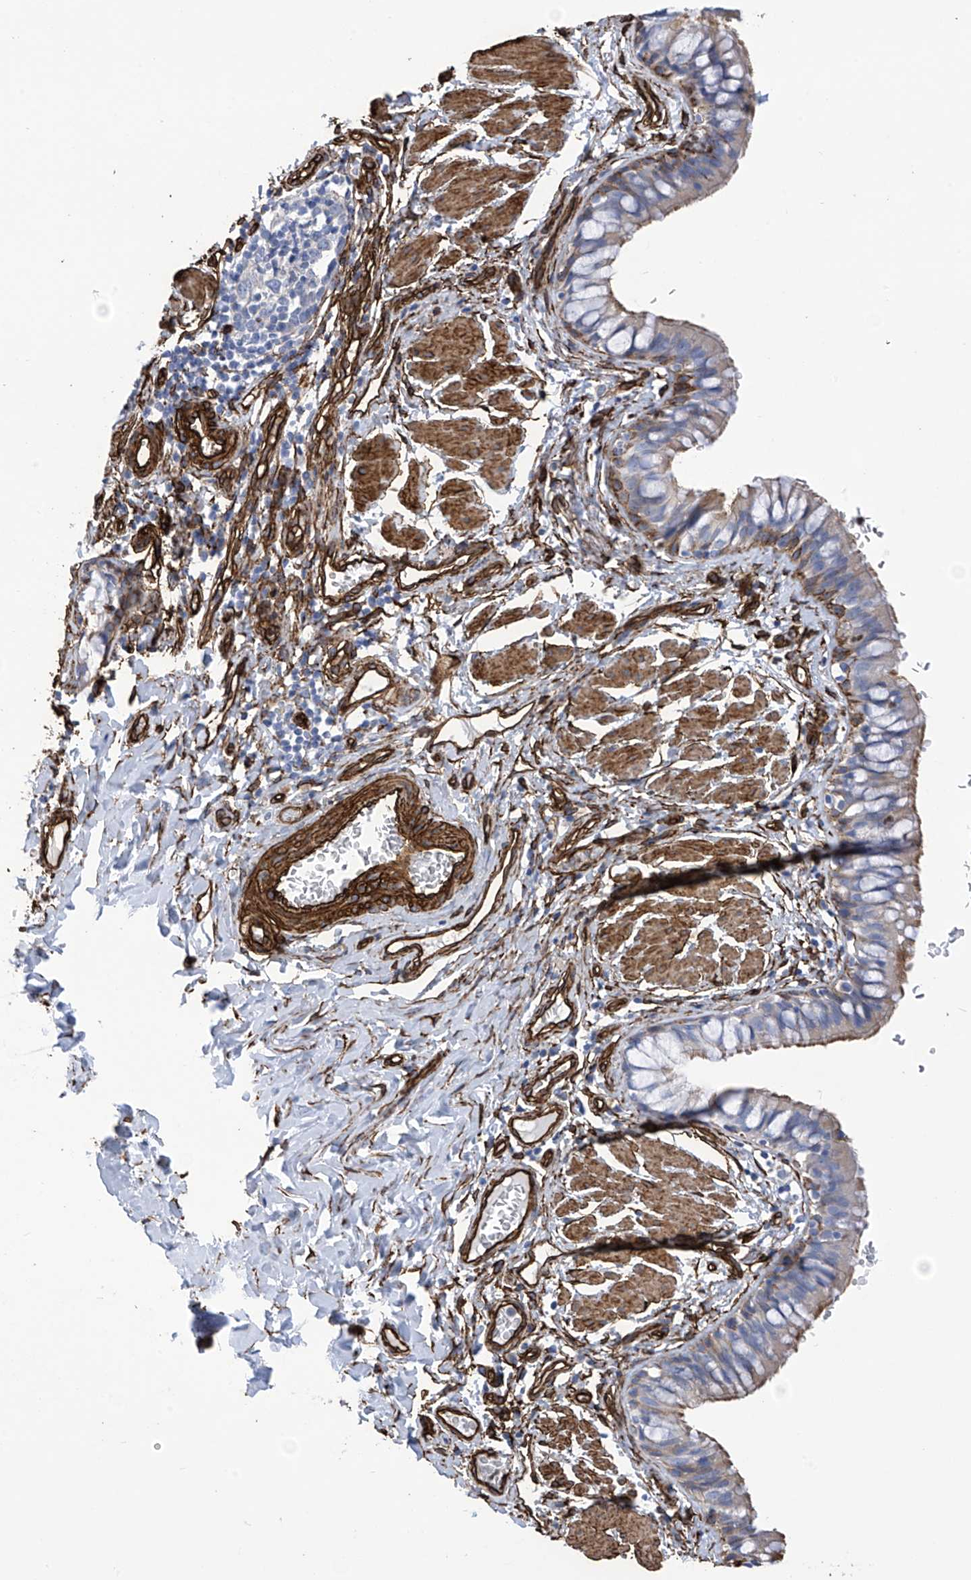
{"staining": {"intensity": "moderate", "quantity": "25%-75%", "location": "cytoplasmic/membranous"}, "tissue": "bronchus", "cell_type": "Respiratory epithelial cells", "image_type": "normal", "snomed": [{"axis": "morphology", "description": "Normal tissue, NOS"}, {"axis": "topography", "description": "Cartilage tissue"}, {"axis": "topography", "description": "Bronchus"}], "caption": "This is an image of IHC staining of benign bronchus, which shows moderate positivity in the cytoplasmic/membranous of respiratory epithelial cells.", "gene": "UBTD1", "patient": {"sex": "female", "age": 36}}